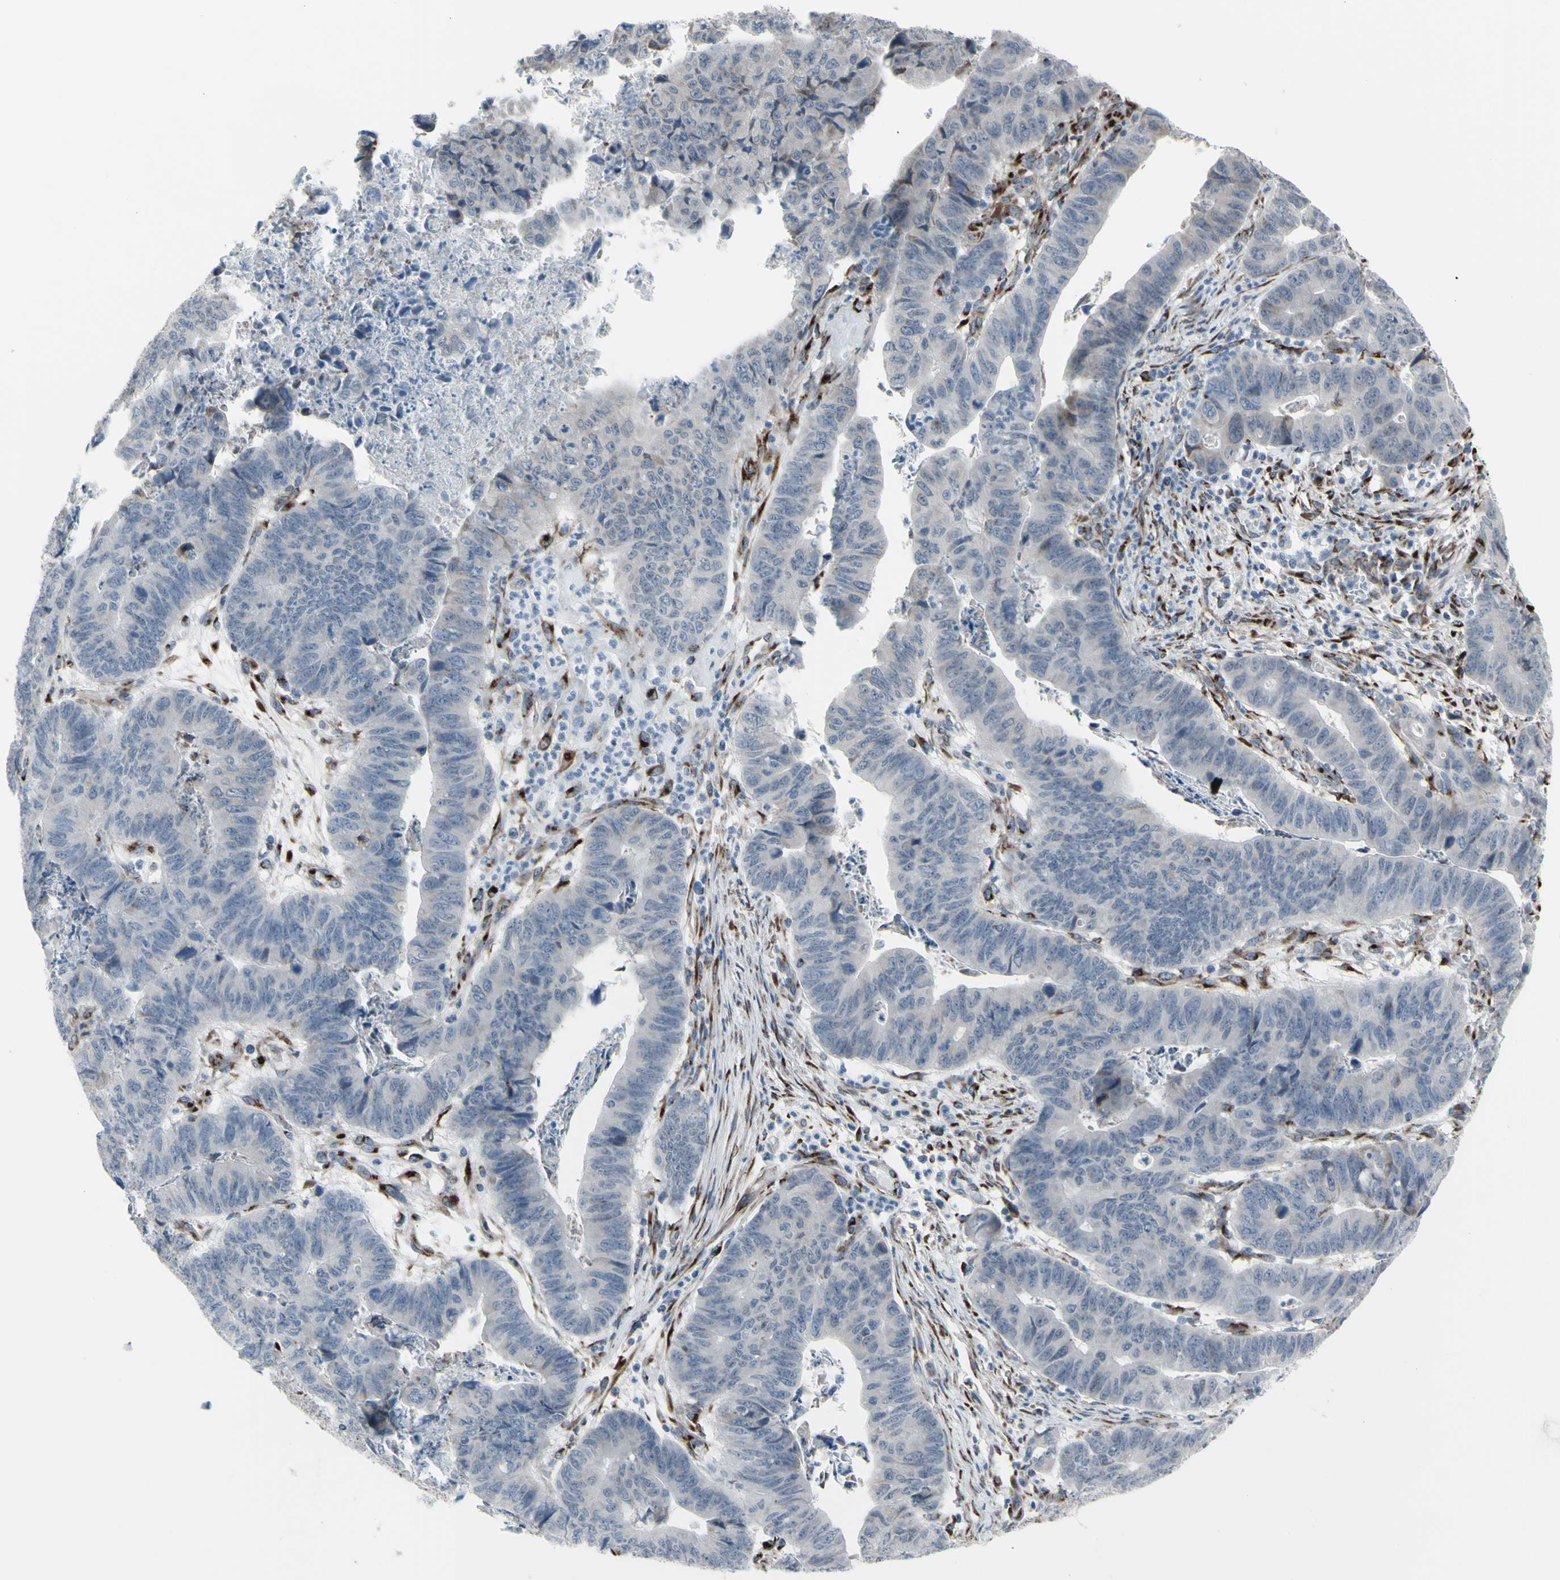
{"staining": {"intensity": "negative", "quantity": "none", "location": "none"}, "tissue": "stomach cancer", "cell_type": "Tumor cells", "image_type": "cancer", "snomed": [{"axis": "morphology", "description": "Adenocarcinoma, NOS"}, {"axis": "topography", "description": "Stomach, lower"}], "caption": "DAB immunohistochemical staining of human stomach cancer (adenocarcinoma) exhibits no significant expression in tumor cells.", "gene": "GLG1", "patient": {"sex": "male", "age": 77}}